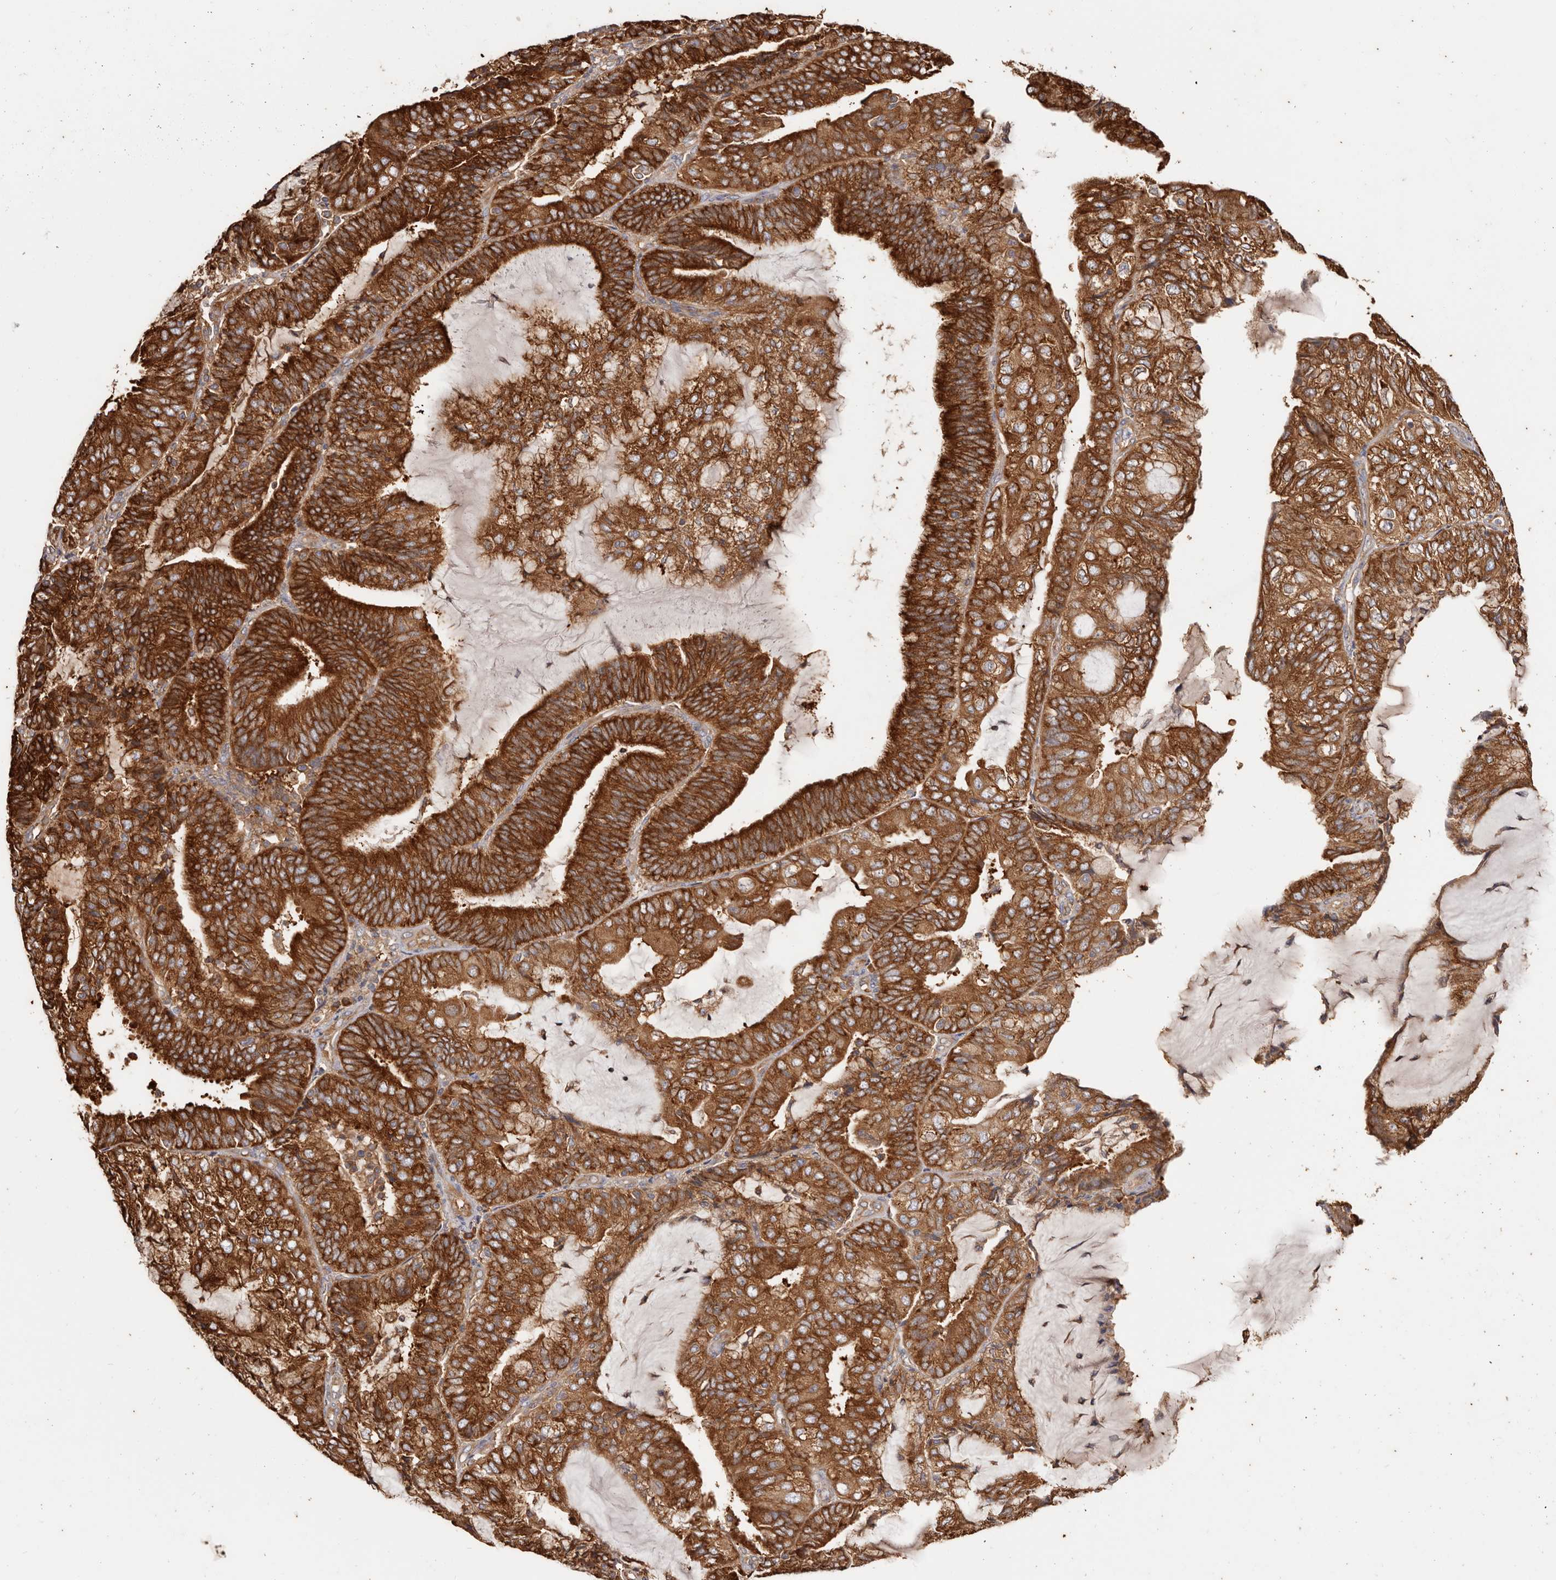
{"staining": {"intensity": "strong", "quantity": ">75%", "location": "cytoplasmic/membranous"}, "tissue": "endometrial cancer", "cell_type": "Tumor cells", "image_type": "cancer", "snomed": [{"axis": "morphology", "description": "Adenocarcinoma, NOS"}, {"axis": "topography", "description": "Endometrium"}], "caption": "Immunohistochemical staining of endometrial cancer shows high levels of strong cytoplasmic/membranous expression in about >75% of tumor cells. (IHC, brightfield microscopy, high magnification).", "gene": "EPRS1", "patient": {"sex": "female", "age": 81}}